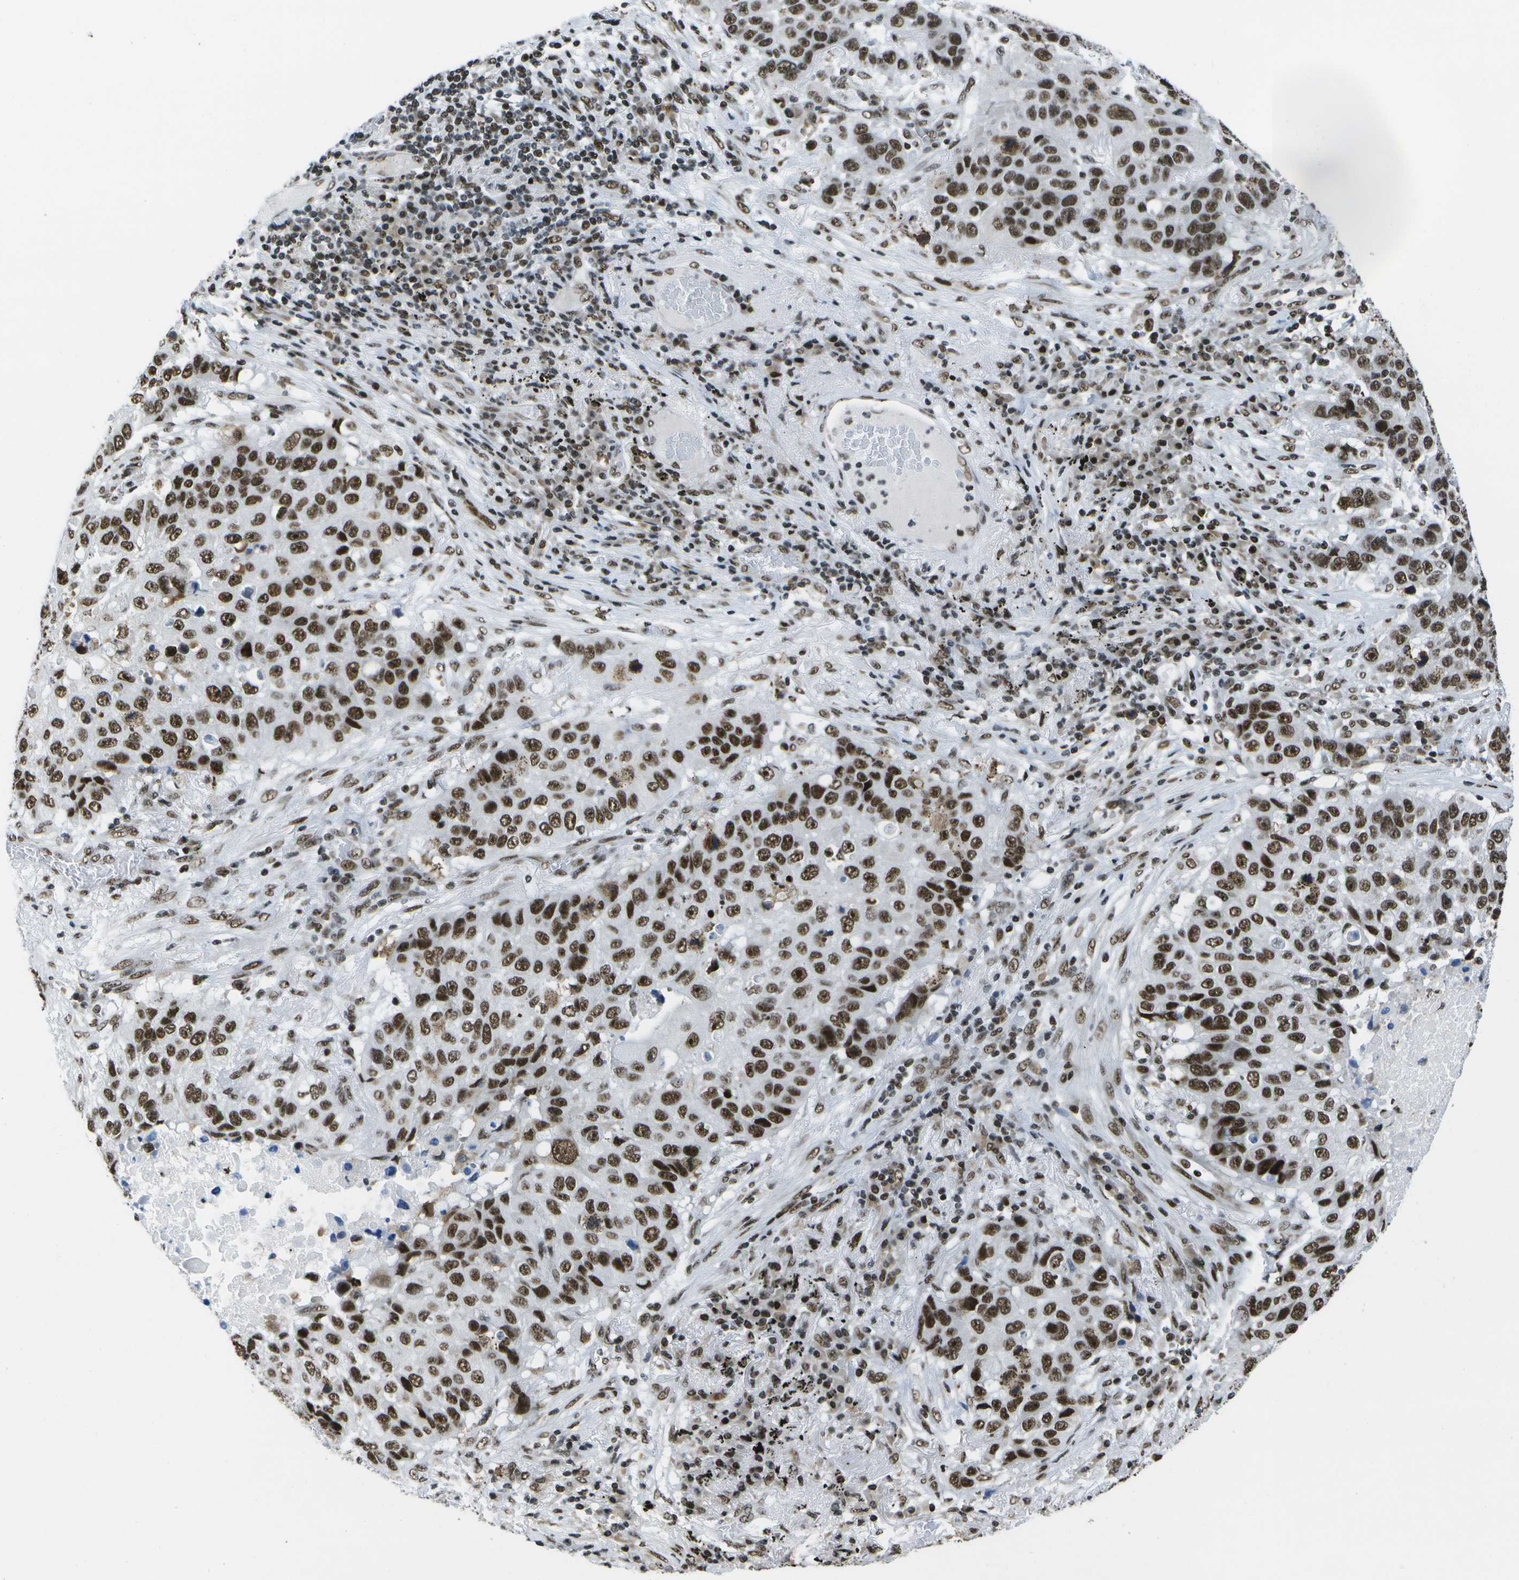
{"staining": {"intensity": "strong", "quantity": ">75%", "location": "nuclear"}, "tissue": "lung cancer", "cell_type": "Tumor cells", "image_type": "cancer", "snomed": [{"axis": "morphology", "description": "Squamous cell carcinoma, NOS"}, {"axis": "topography", "description": "Lung"}], "caption": "This is a photomicrograph of IHC staining of lung cancer, which shows strong expression in the nuclear of tumor cells.", "gene": "NSRP1", "patient": {"sex": "male", "age": 57}}